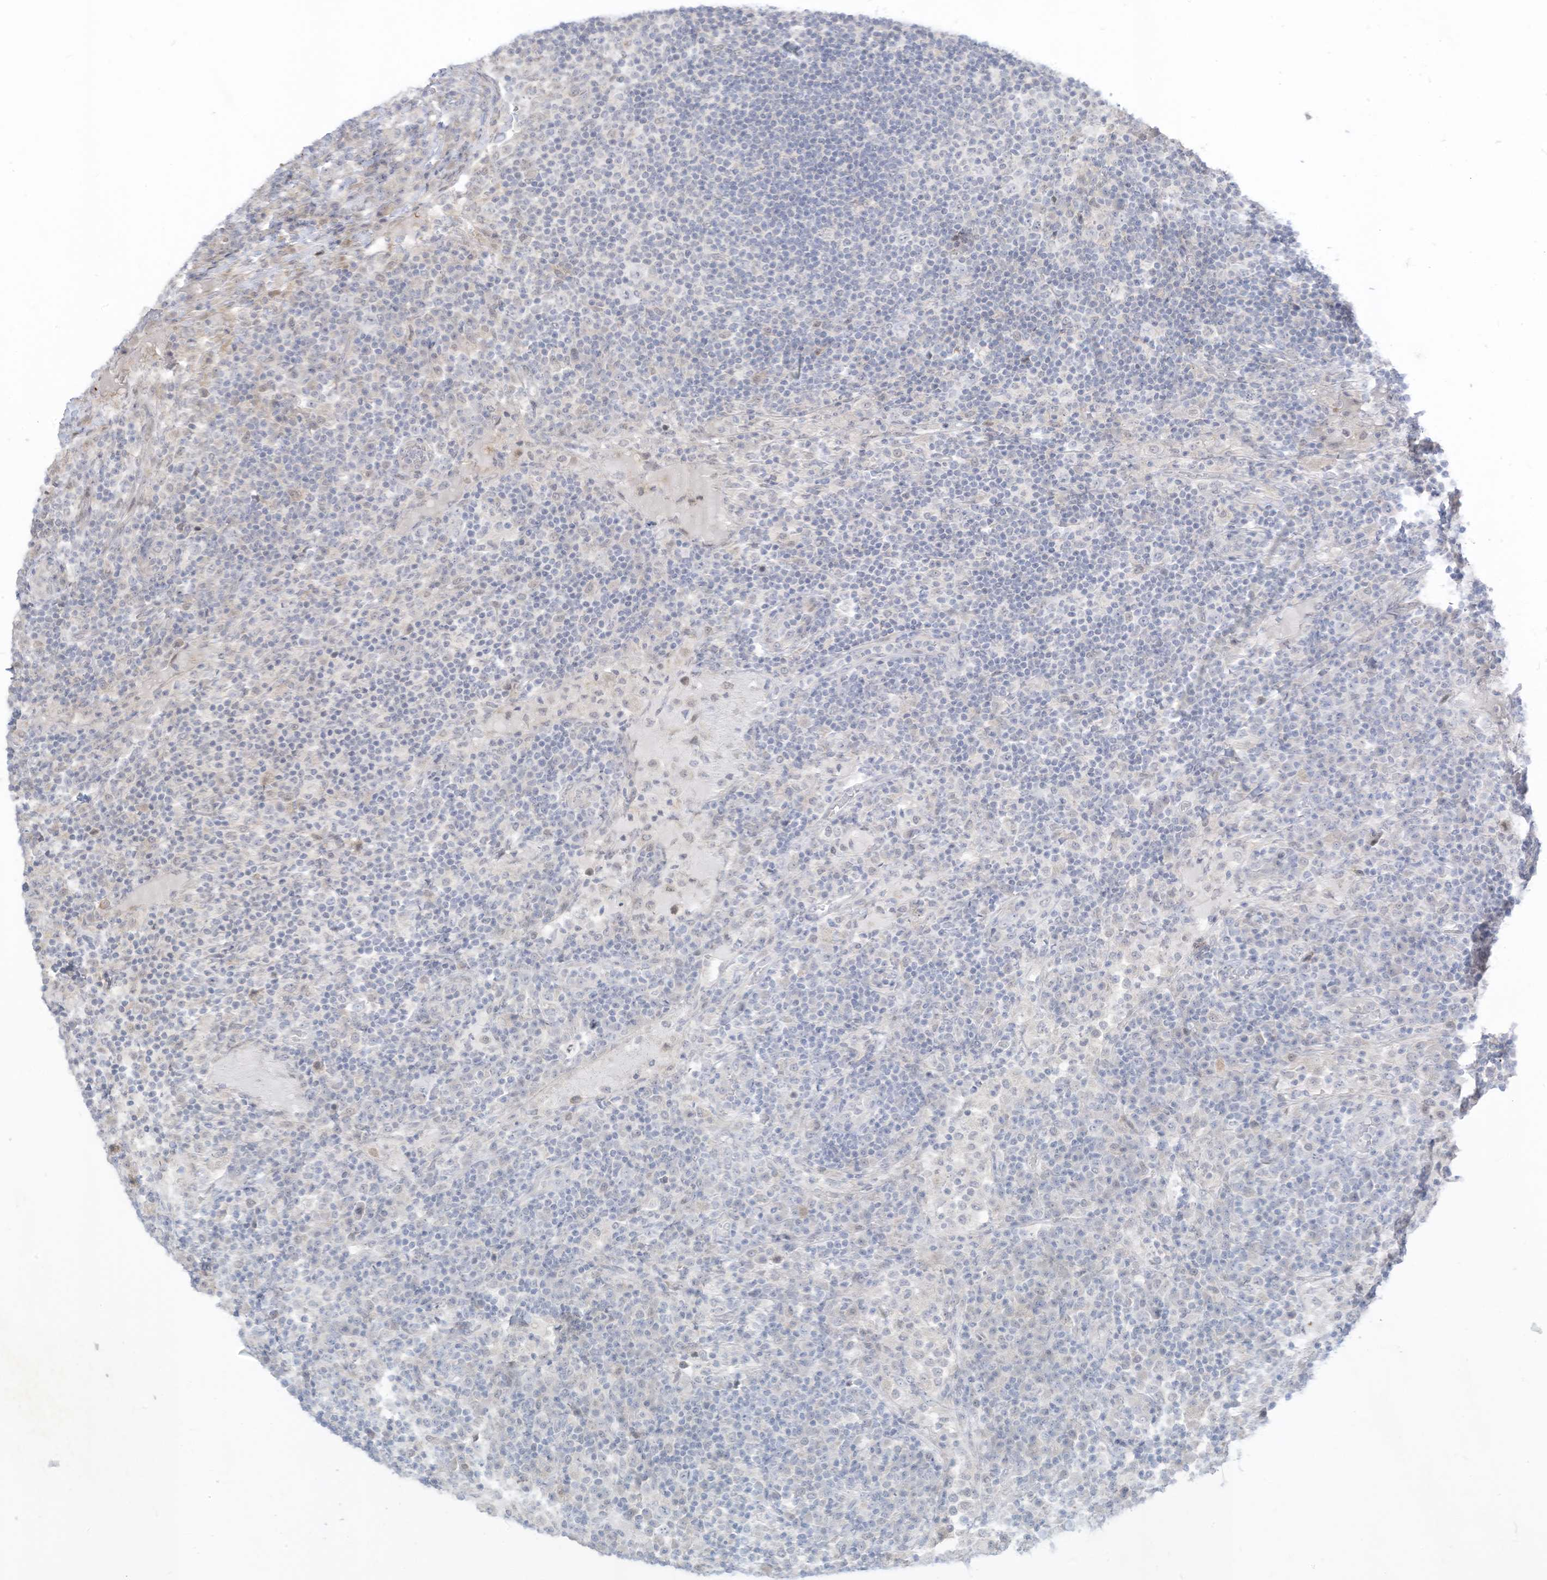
{"staining": {"intensity": "negative", "quantity": "none", "location": "none"}, "tissue": "lymph node", "cell_type": "Germinal center cells", "image_type": "normal", "snomed": [{"axis": "morphology", "description": "Normal tissue, NOS"}, {"axis": "topography", "description": "Lymph node"}], "caption": "Immunohistochemistry (IHC) histopathology image of unremarkable lymph node stained for a protein (brown), which shows no expression in germinal center cells.", "gene": "ASPRV1", "patient": {"sex": "female", "age": 53}}